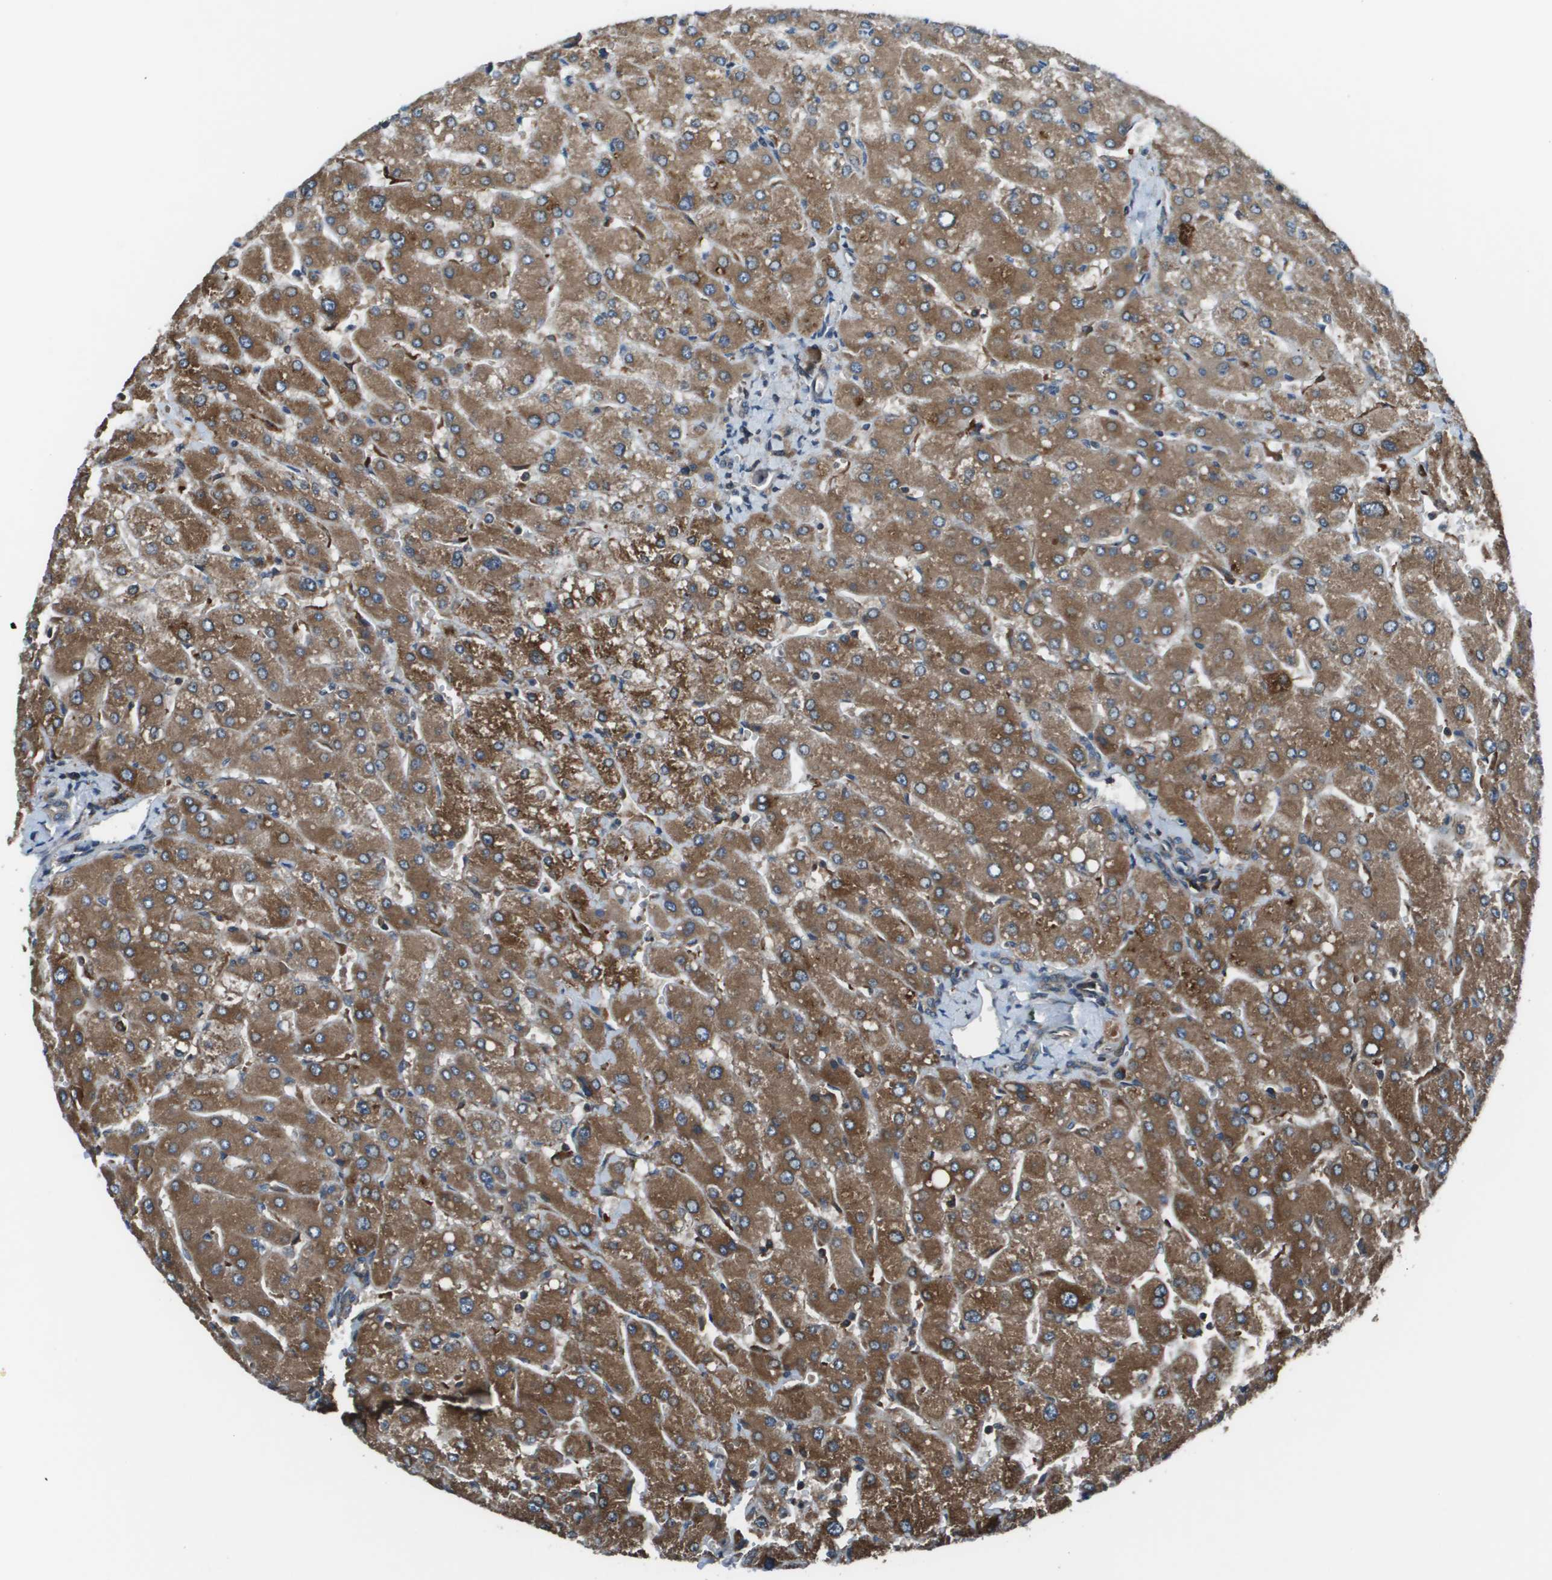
{"staining": {"intensity": "weak", "quantity": ">75%", "location": "cytoplasmic/membranous"}, "tissue": "liver", "cell_type": "Cholangiocytes", "image_type": "normal", "snomed": [{"axis": "morphology", "description": "Normal tissue, NOS"}, {"axis": "topography", "description": "Liver"}], "caption": "Liver stained for a protein reveals weak cytoplasmic/membranous positivity in cholangiocytes.", "gene": "EIF3B", "patient": {"sex": "male", "age": 55}}